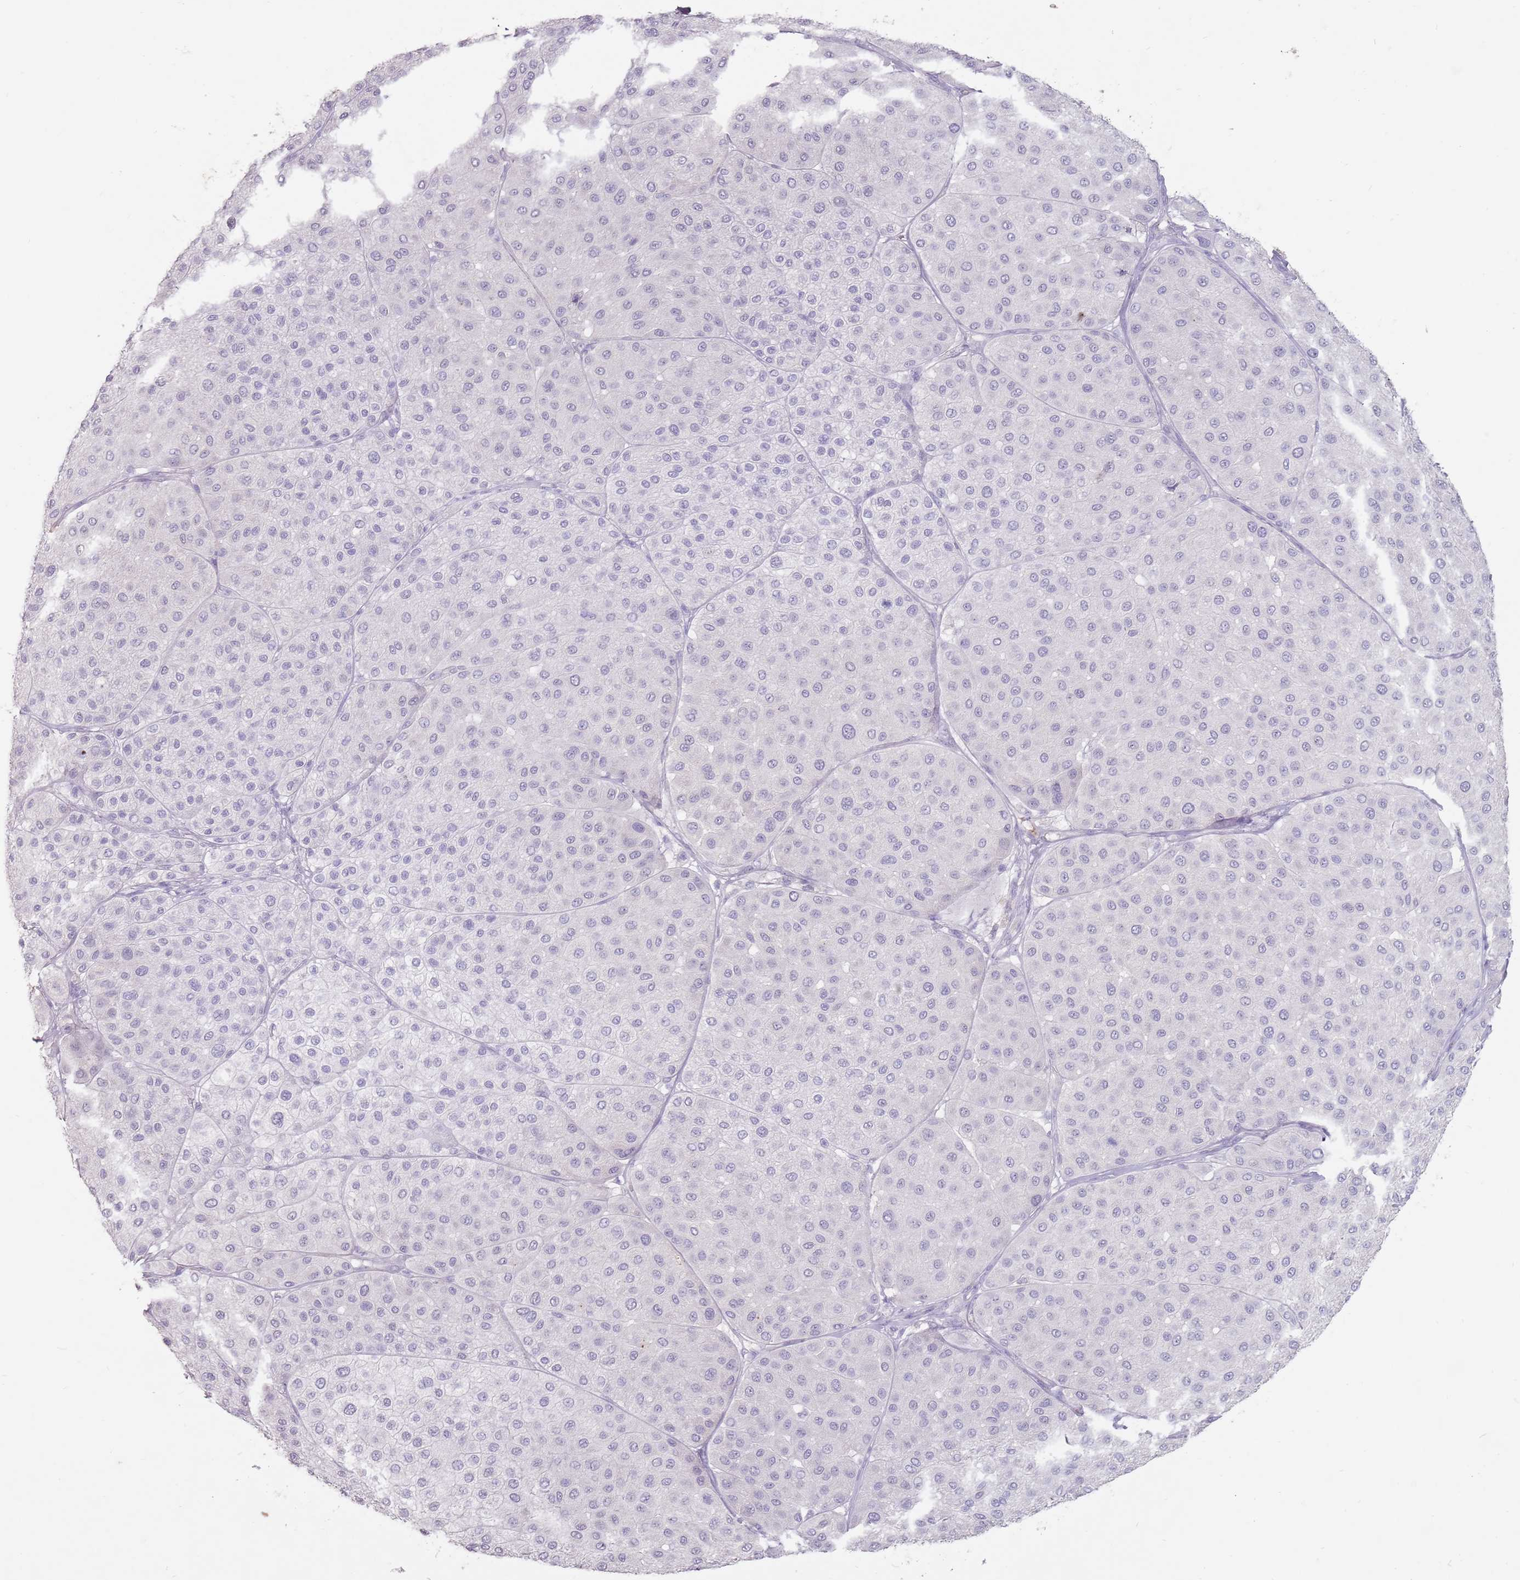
{"staining": {"intensity": "negative", "quantity": "none", "location": "none"}, "tissue": "melanoma", "cell_type": "Tumor cells", "image_type": "cancer", "snomed": [{"axis": "morphology", "description": "Malignant melanoma, Metastatic site"}, {"axis": "topography", "description": "Smooth muscle"}], "caption": "Malignant melanoma (metastatic site) was stained to show a protein in brown. There is no significant expression in tumor cells. (Brightfield microscopy of DAB immunohistochemistry (IHC) at high magnification).", "gene": "STYK1", "patient": {"sex": "male", "age": 41}}